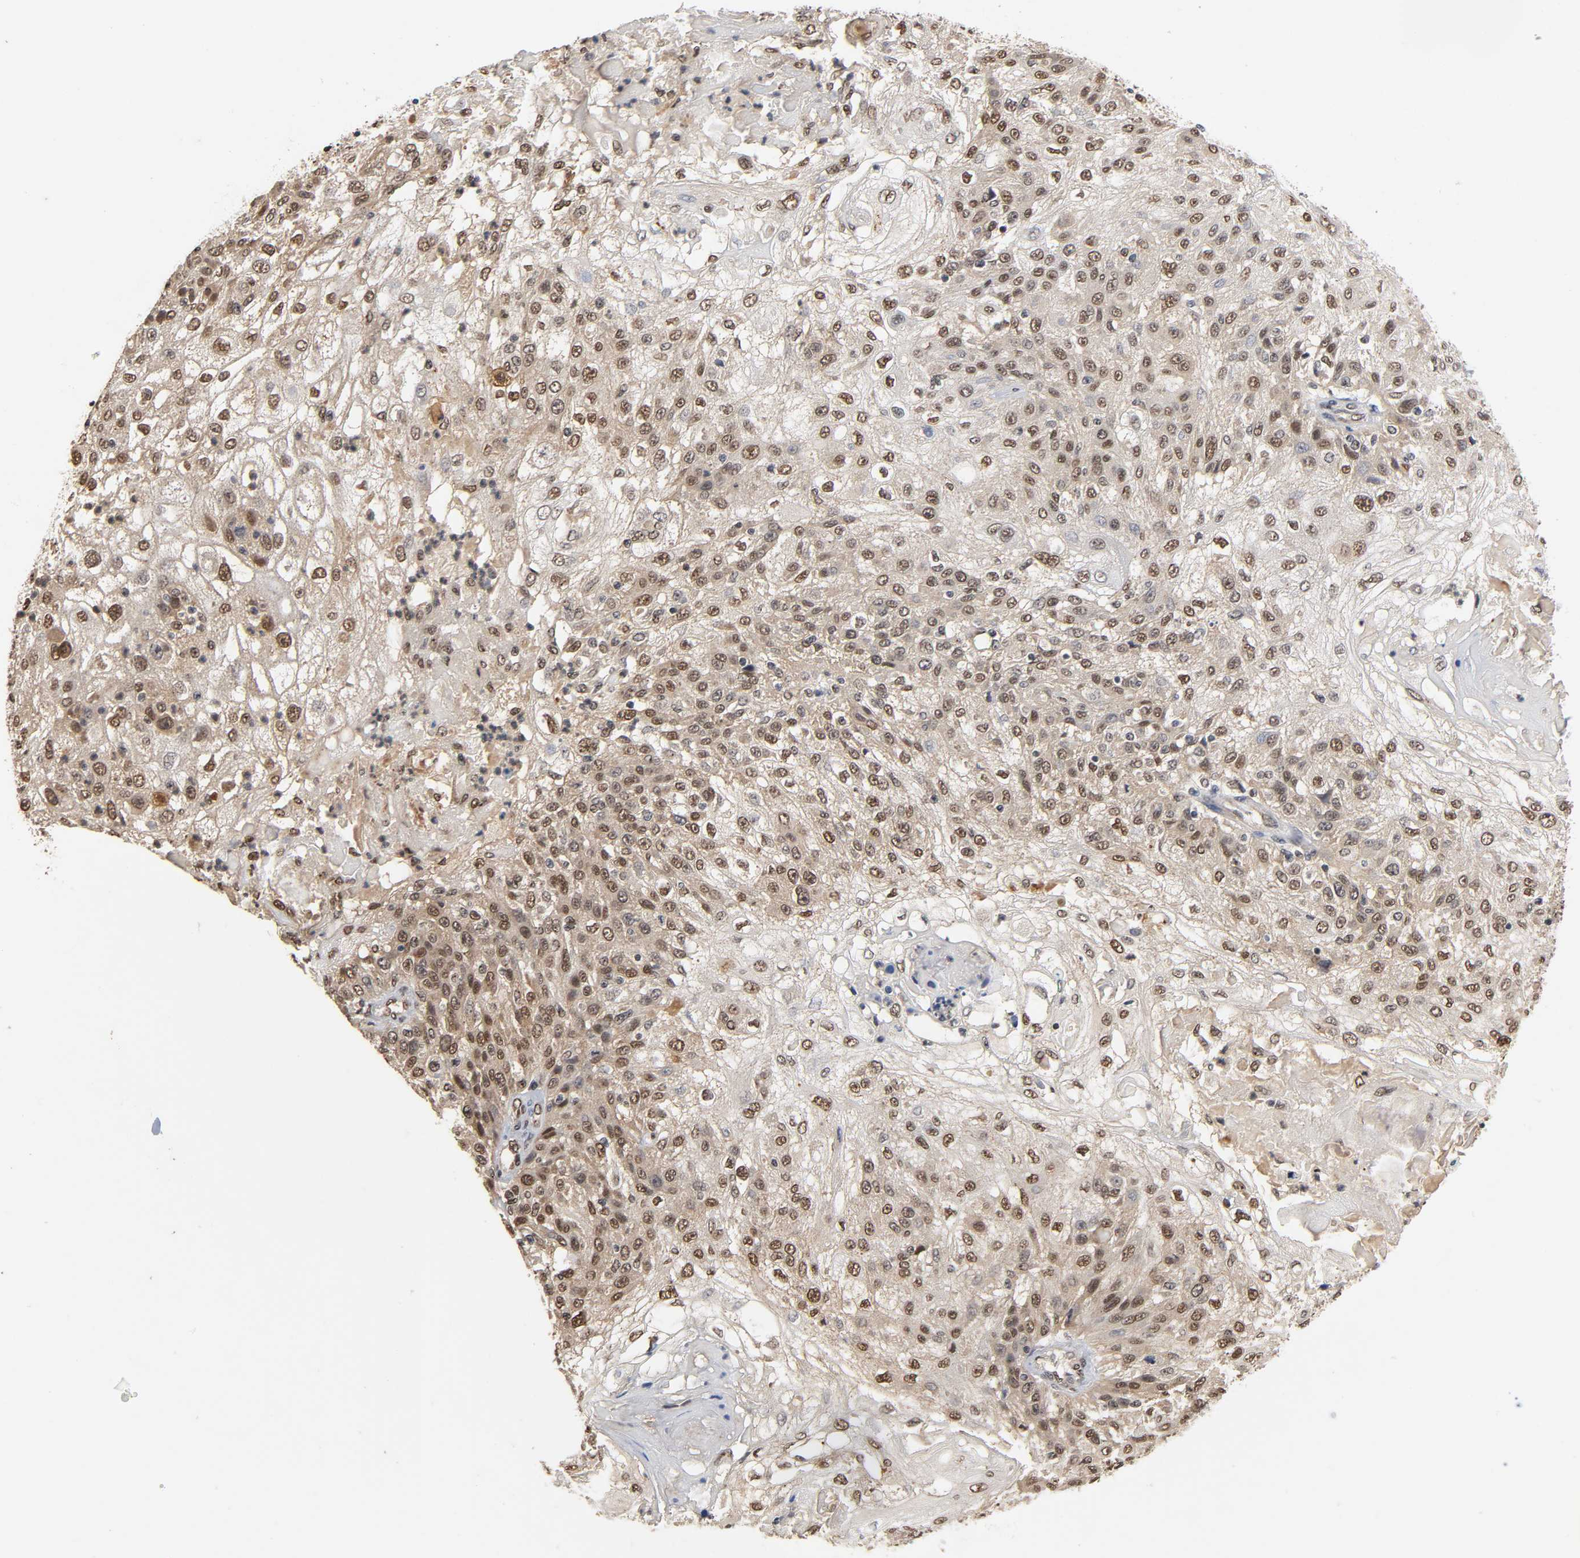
{"staining": {"intensity": "moderate", "quantity": "25%-75%", "location": "nuclear"}, "tissue": "skin cancer", "cell_type": "Tumor cells", "image_type": "cancer", "snomed": [{"axis": "morphology", "description": "Normal tissue, NOS"}, {"axis": "morphology", "description": "Squamous cell carcinoma, NOS"}, {"axis": "topography", "description": "Skin"}], "caption": "A medium amount of moderate nuclear positivity is seen in approximately 25%-75% of tumor cells in skin squamous cell carcinoma tissue.", "gene": "UBC", "patient": {"sex": "female", "age": 83}}